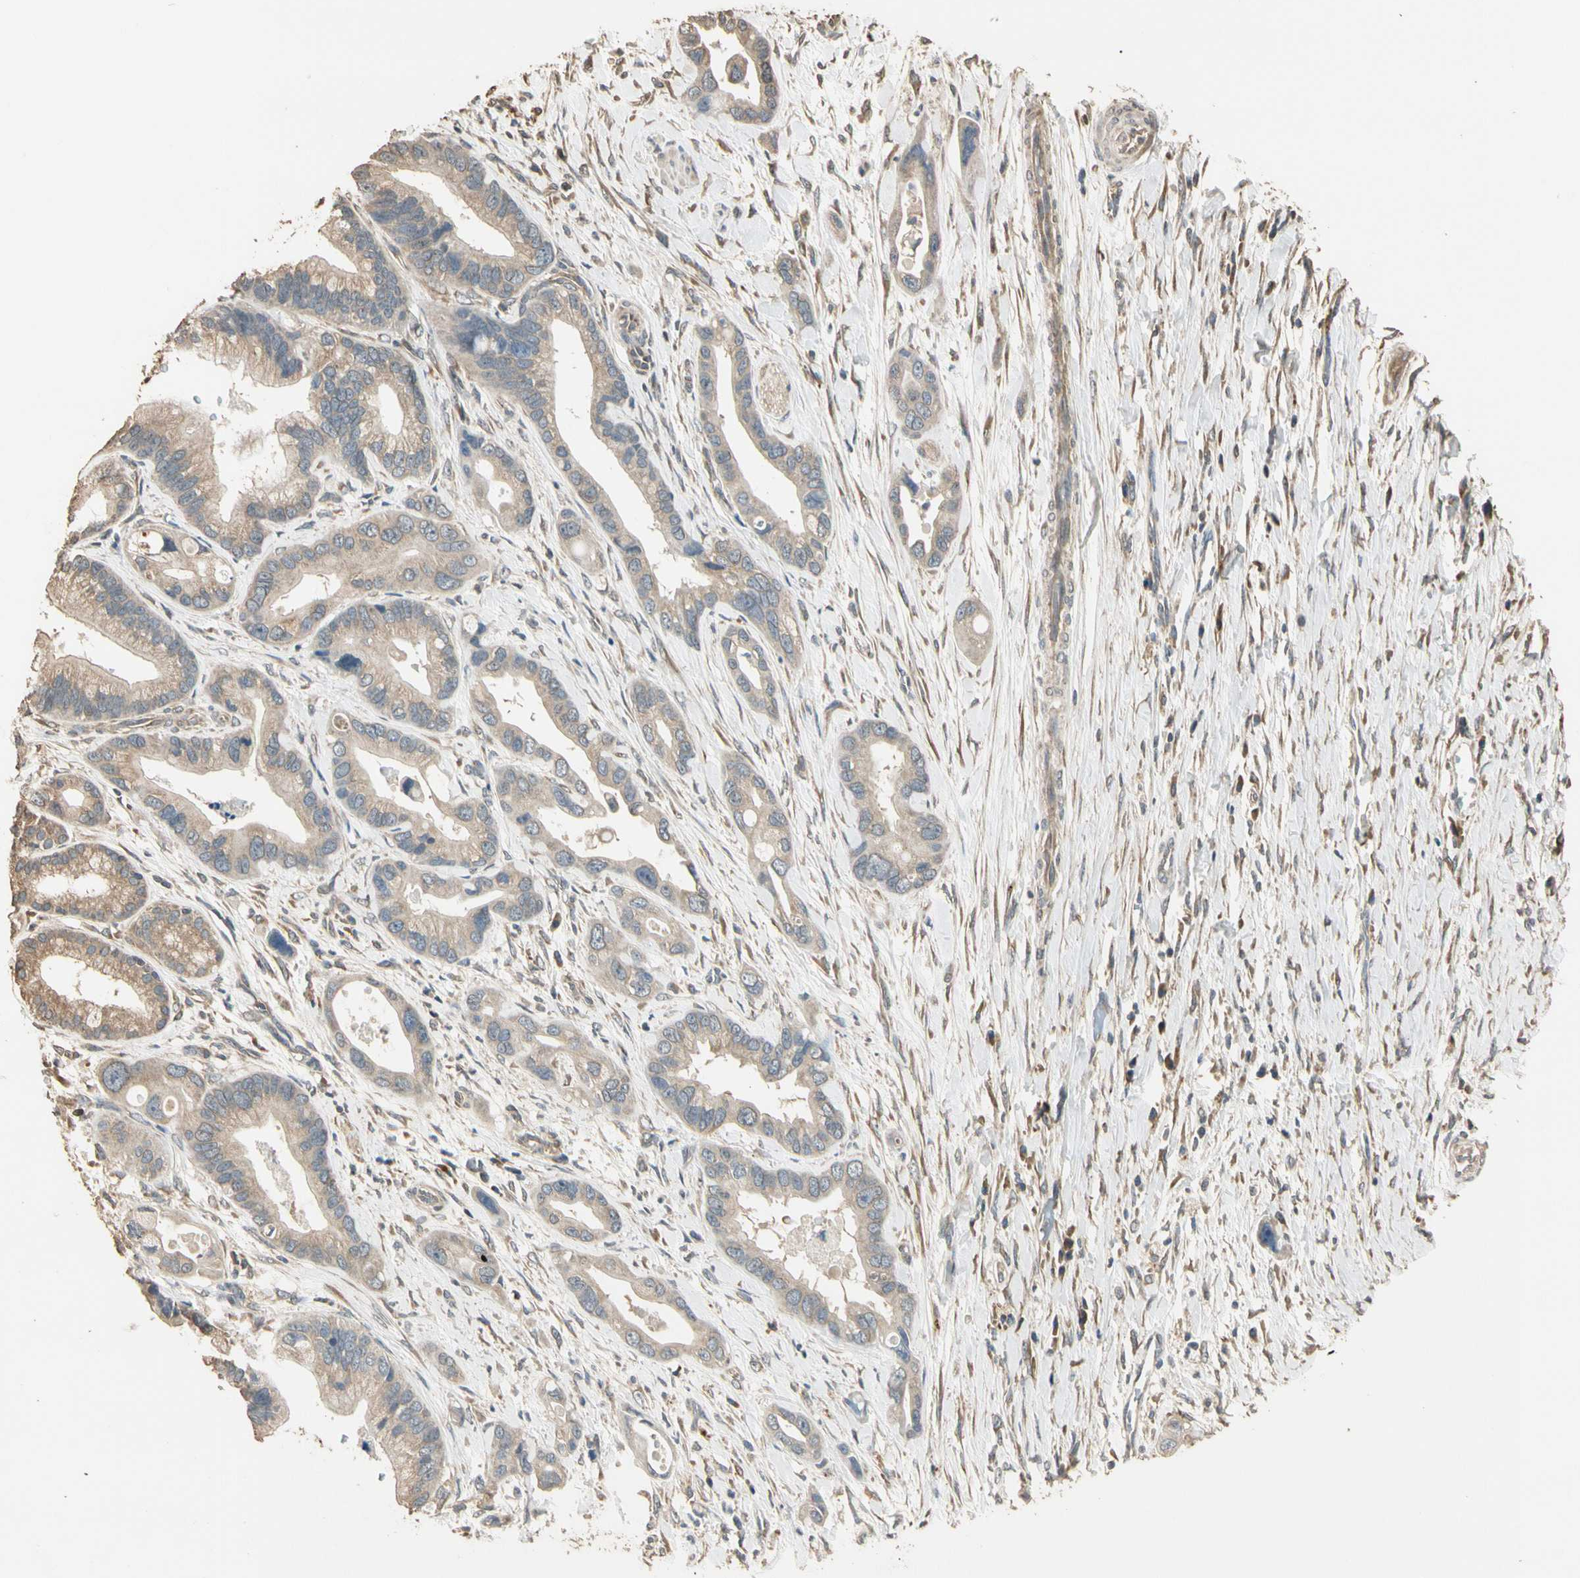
{"staining": {"intensity": "weak", "quantity": ">75%", "location": "cytoplasmic/membranous"}, "tissue": "pancreatic cancer", "cell_type": "Tumor cells", "image_type": "cancer", "snomed": [{"axis": "morphology", "description": "Adenocarcinoma, NOS"}, {"axis": "topography", "description": "Pancreas"}], "caption": "An immunohistochemistry (IHC) photomicrograph of tumor tissue is shown. Protein staining in brown highlights weak cytoplasmic/membranous positivity in pancreatic cancer within tumor cells. (DAB IHC with brightfield microscopy, high magnification).", "gene": "STX18", "patient": {"sex": "female", "age": 77}}